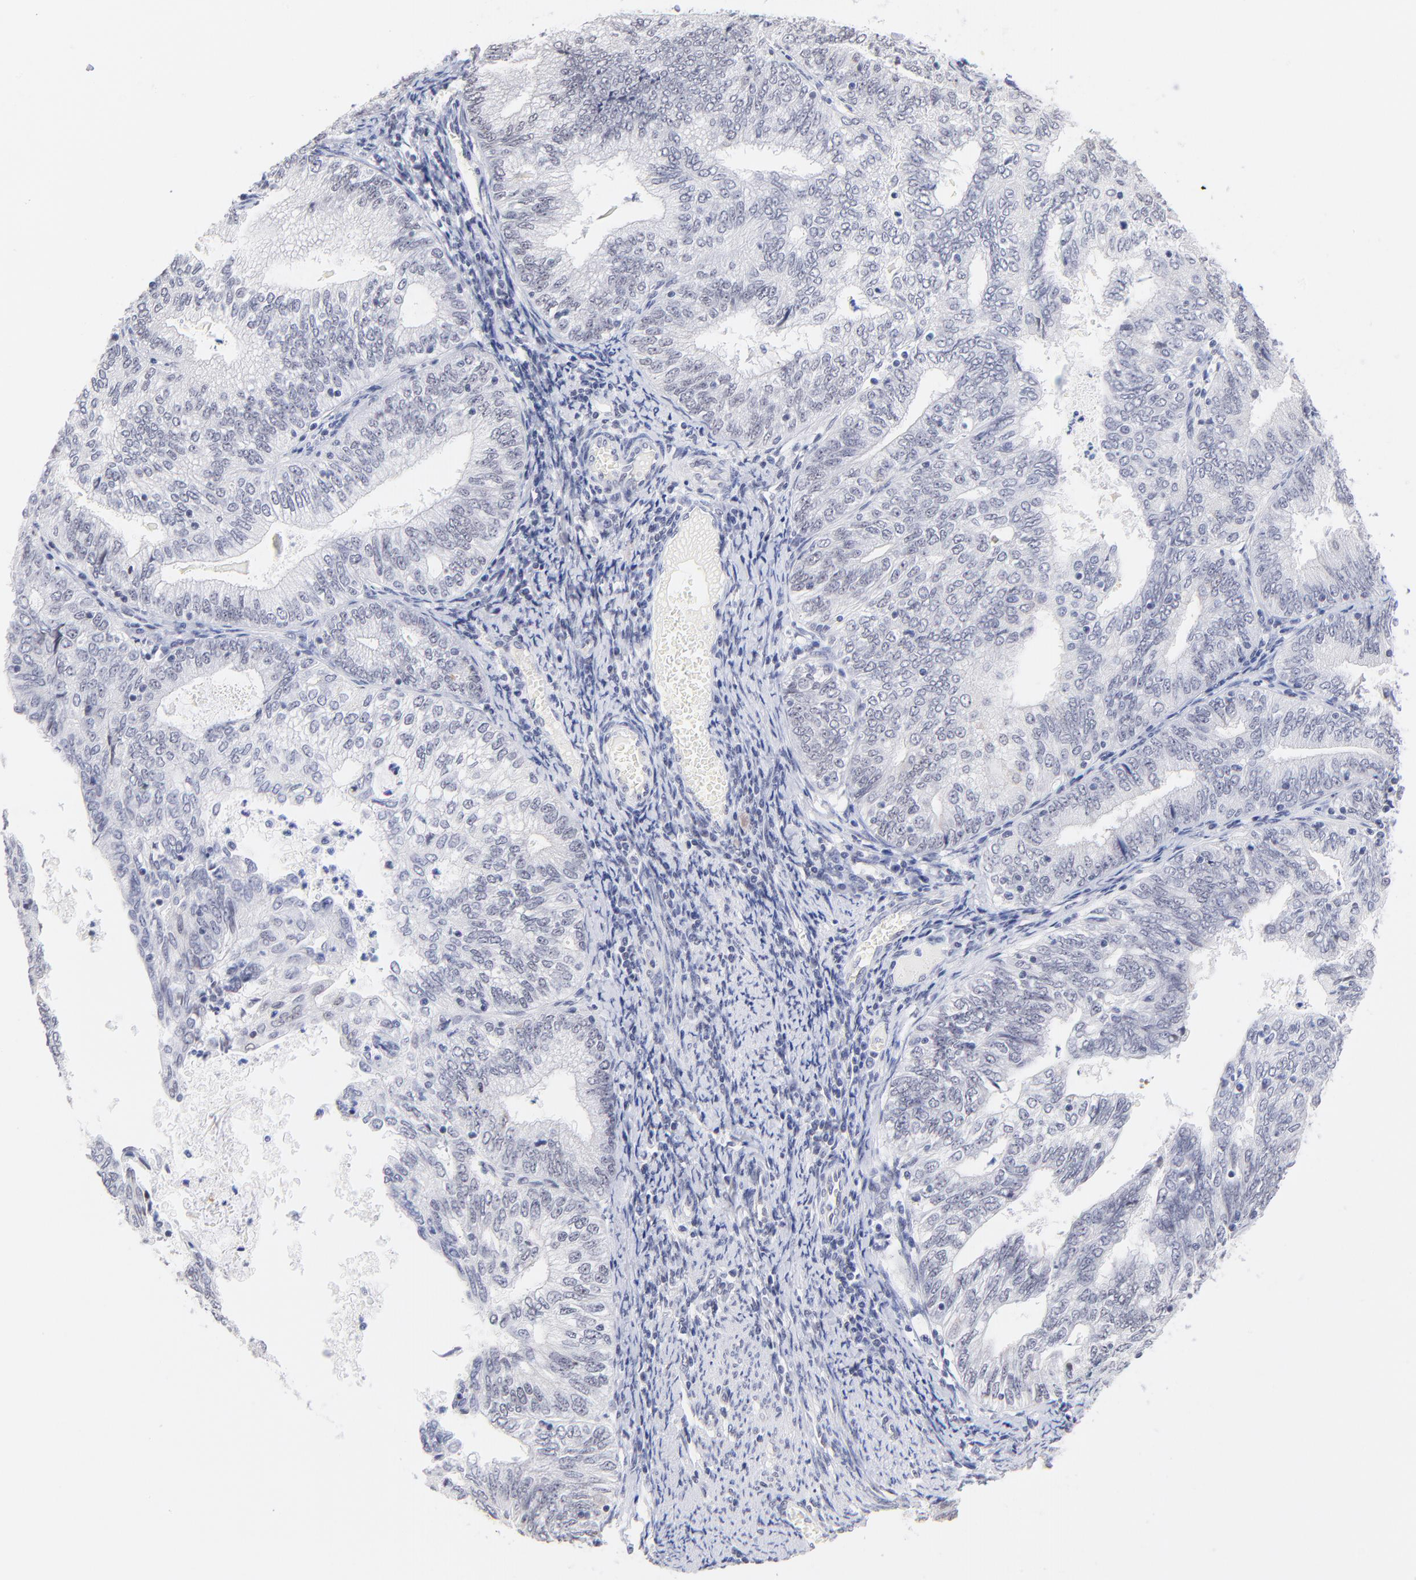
{"staining": {"intensity": "negative", "quantity": "none", "location": "none"}, "tissue": "endometrial cancer", "cell_type": "Tumor cells", "image_type": "cancer", "snomed": [{"axis": "morphology", "description": "Adenocarcinoma, NOS"}, {"axis": "topography", "description": "Endometrium"}], "caption": "Immunohistochemistry (IHC) image of neoplastic tissue: human adenocarcinoma (endometrial) stained with DAB (3,3'-diaminobenzidine) shows no significant protein positivity in tumor cells. (DAB (3,3'-diaminobenzidine) immunohistochemistry (IHC) with hematoxylin counter stain).", "gene": "ZNF74", "patient": {"sex": "female", "age": 69}}